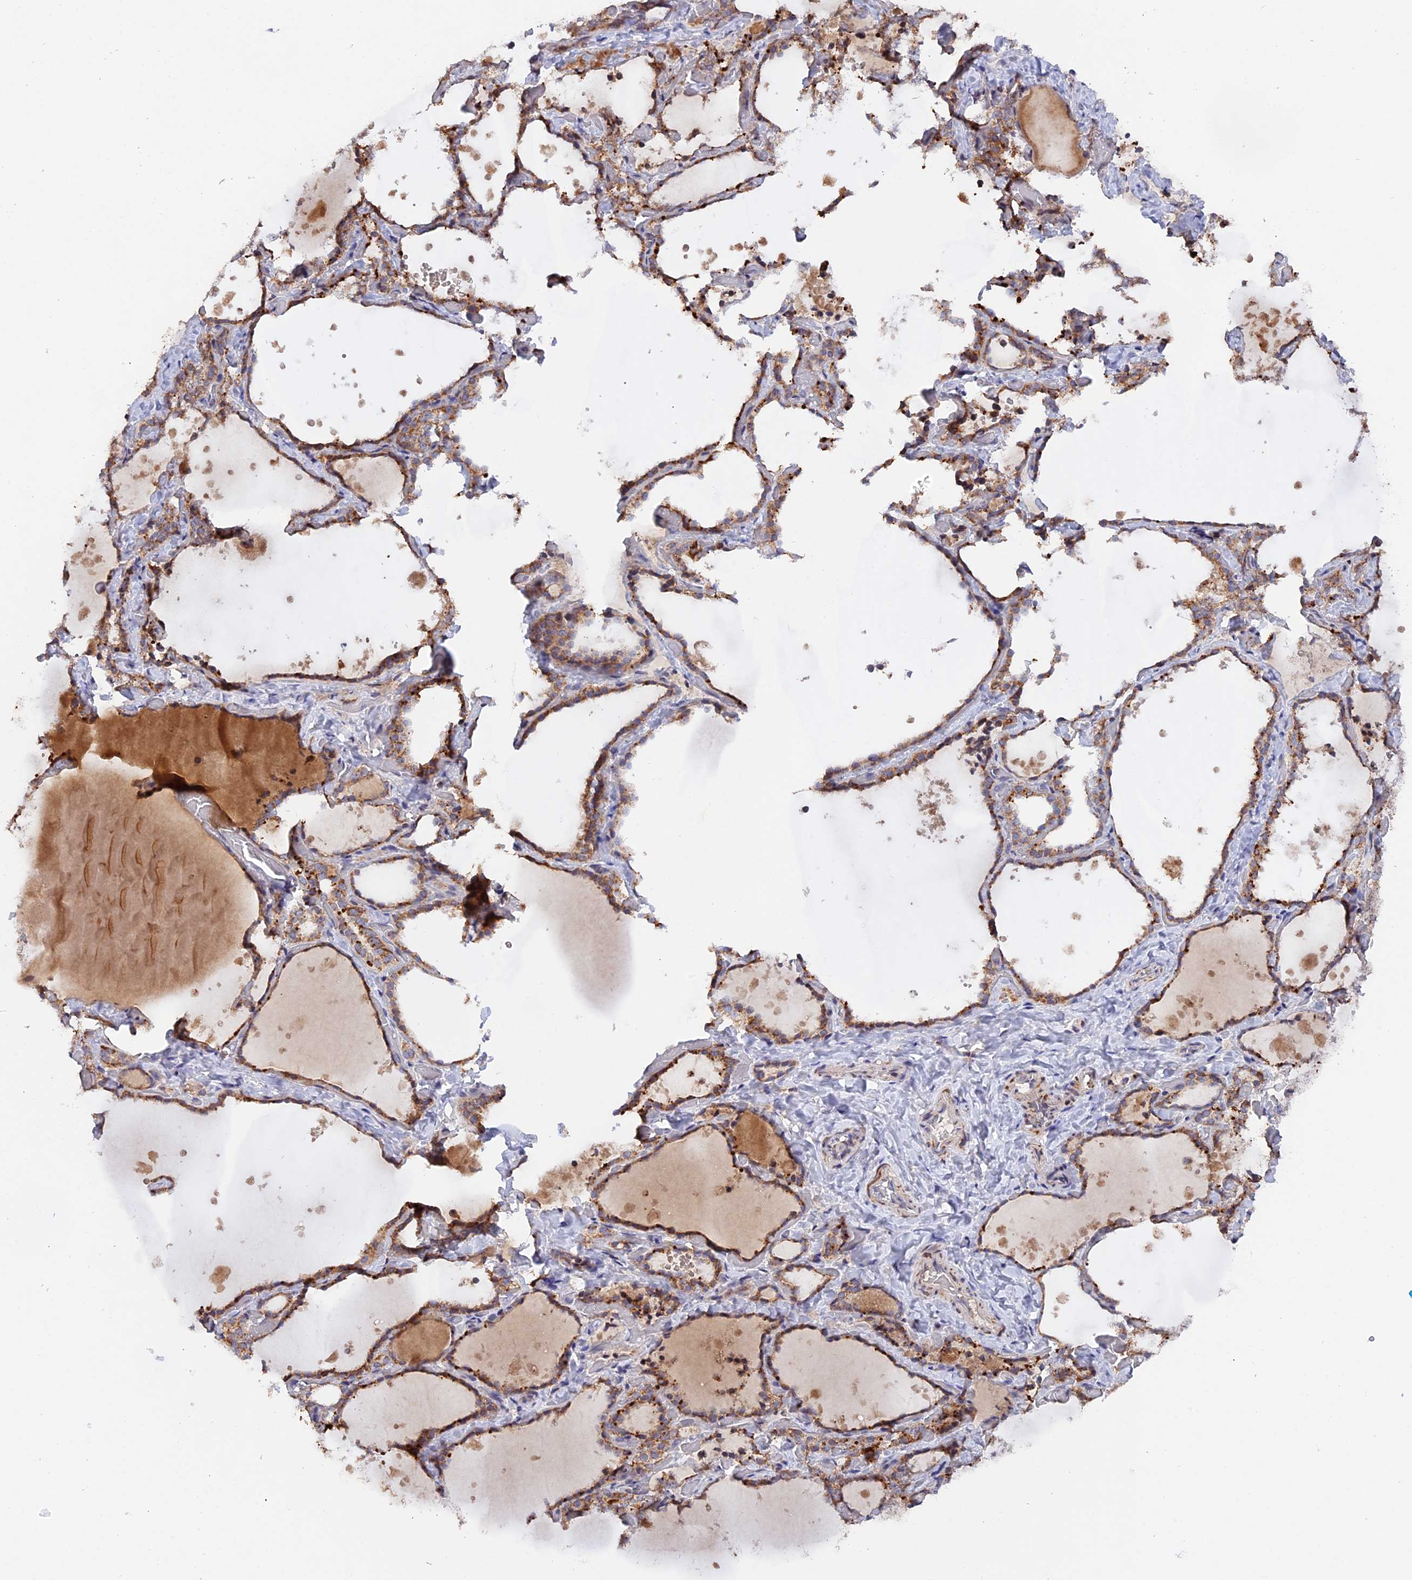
{"staining": {"intensity": "moderate", "quantity": ">75%", "location": "cytoplasmic/membranous"}, "tissue": "thyroid gland", "cell_type": "Glandular cells", "image_type": "normal", "snomed": [{"axis": "morphology", "description": "Normal tissue, NOS"}, {"axis": "topography", "description": "Thyroid gland"}], "caption": "This photomicrograph exhibits immunohistochemistry (IHC) staining of normal human thyroid gland, with medium moderate cytoplasmic/membranous positivity in approximately >75% of glandular cells.", "gene": "MPV17L", "patient": {"sex": "female", "age": 44}}